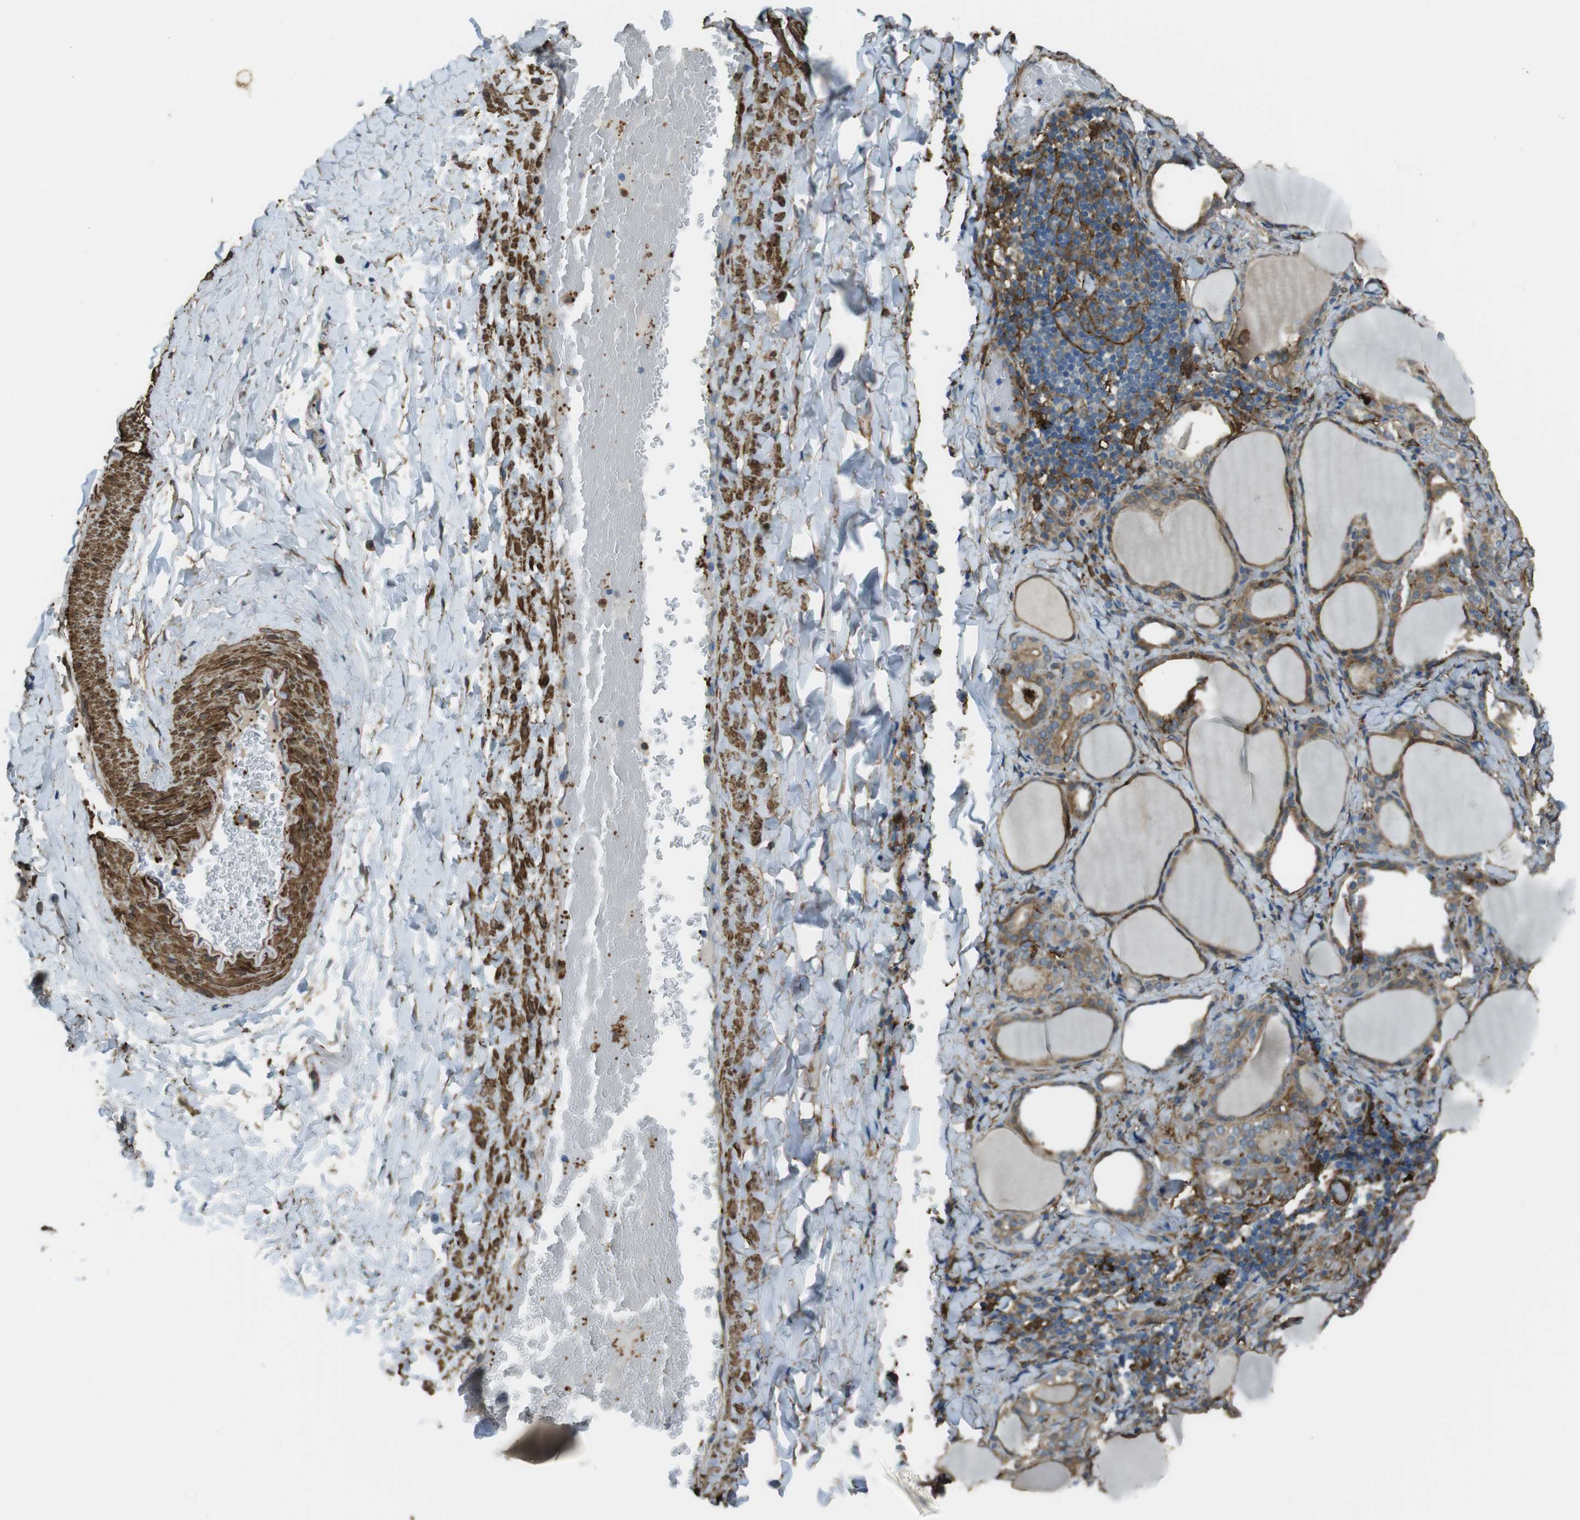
{"staining": {"intensity": "moderate", "quantity": ">75%", "location": "cytoplasmic/membranous"}, "tissue": "thyroid gland", "cell_type": "Glandular cells", "image_type": "normal", "snomed": [{"axis": "morphology", "description": "Normal tissue, NOS"}, {"axis": "morphology", "description": "Papillary adenocarcinoma, NOS"}, {"axis": "topography", "description": "Thyroid gland"}], "caption": "A brown stain shows moderate cytoplasmic/membranous staining of a protein in glandular cells of normal thyroid gland.", "gene": "SFT2D1", "patient": {"sex": "female", "age": 30}}